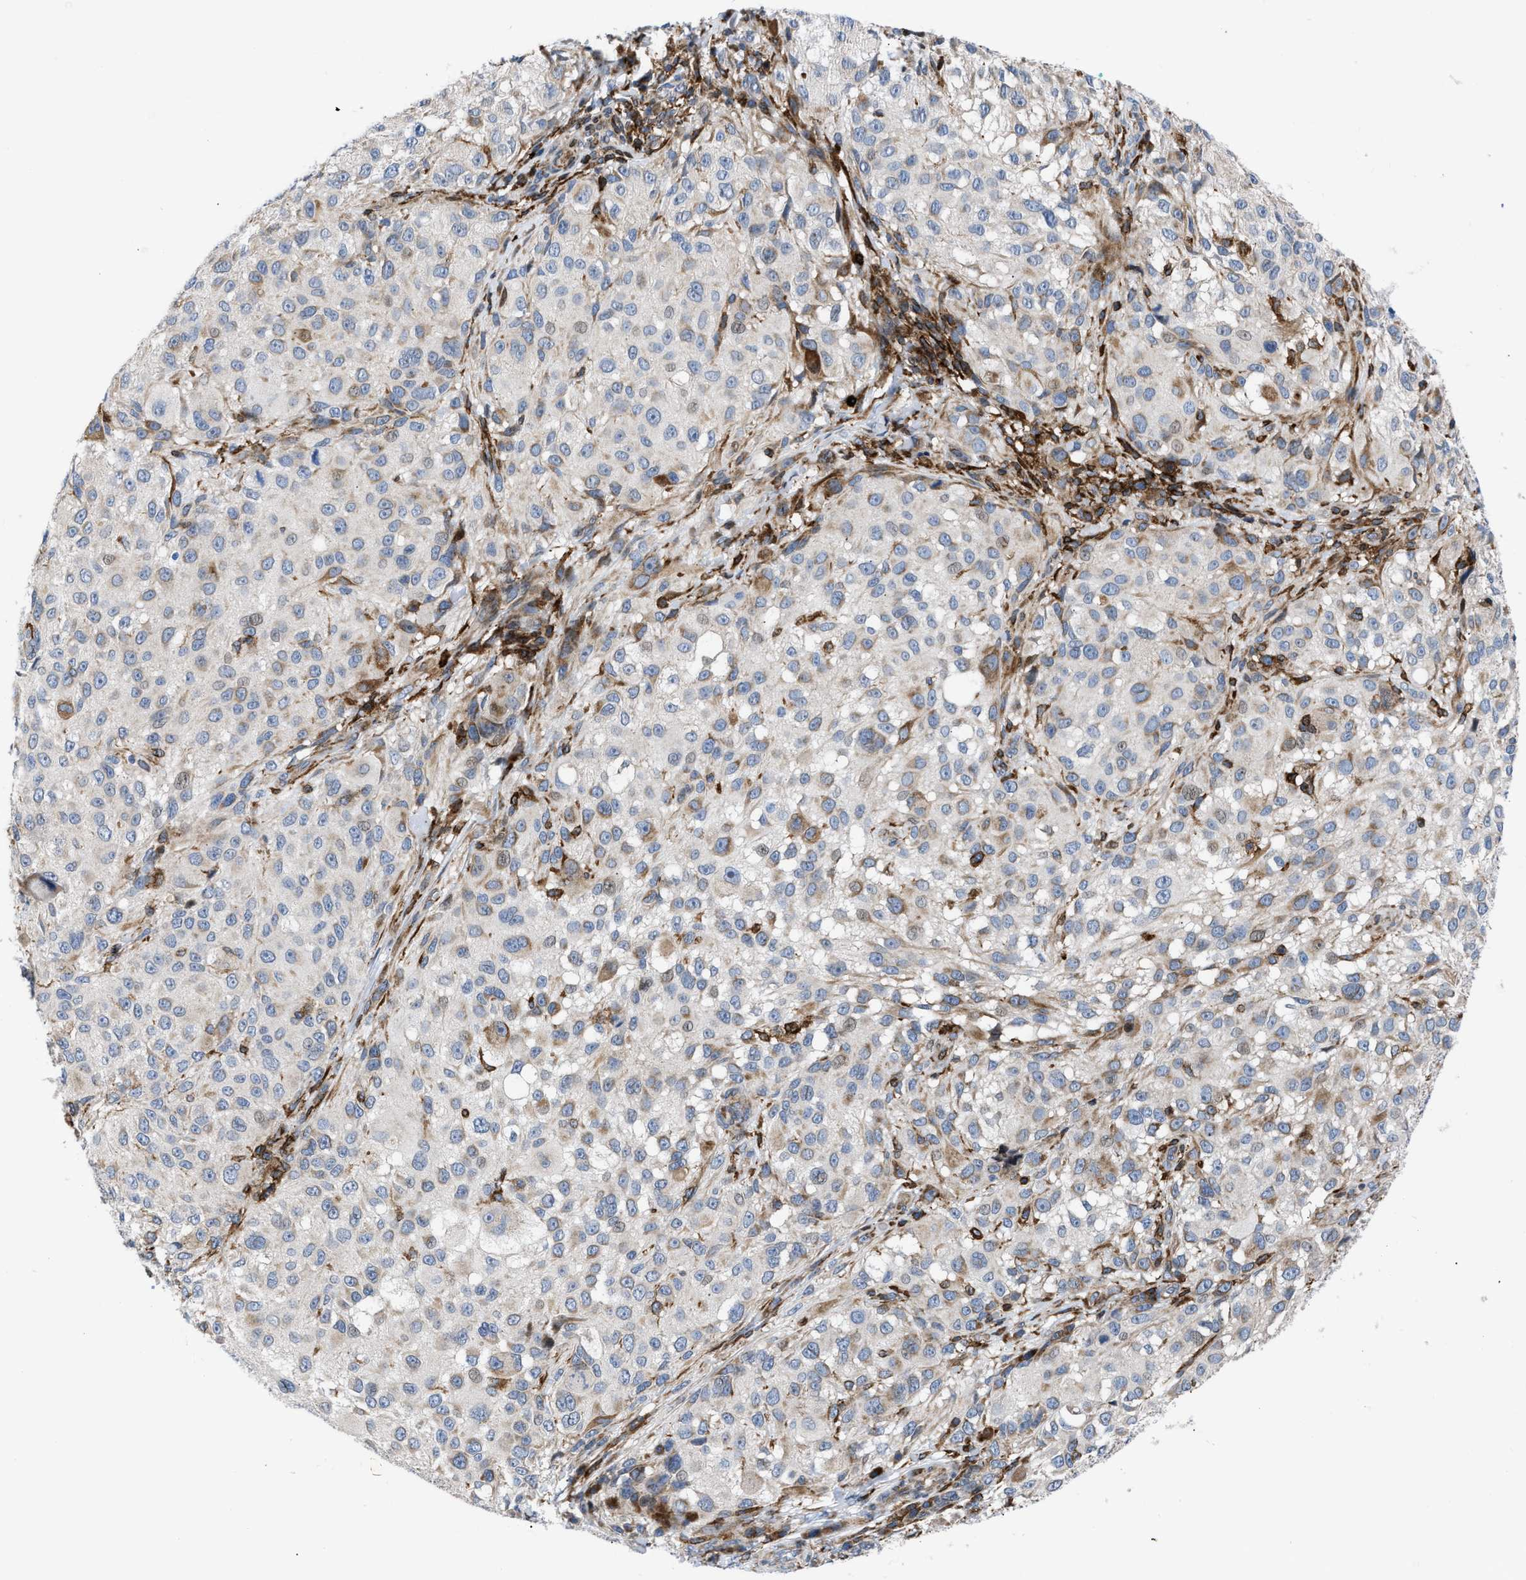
{"staining": {"intensity": "moderate", "quantity": "25%-75%", "location": "cytoplasmic/membranous"}, "tissue": "melanoma", "cell_type": "Tumor cells", "image_type": "cancer", "snomed": [{"axis": "morphology", "description": "Necrosis, NOS"}, {"axis": "morphology", "description": "Malignant melanoma, NOS"}, {"axis": "topography", "description": "Skin"}], "caption": "The photomicrograph exhibits staining of malignant melanoma, revealing moderate cytoplasmic/membranous protein positivity (brown color) within tumor cells.", "gene": "ATP9A", "patient": {"sex": "female", "age": 87}}